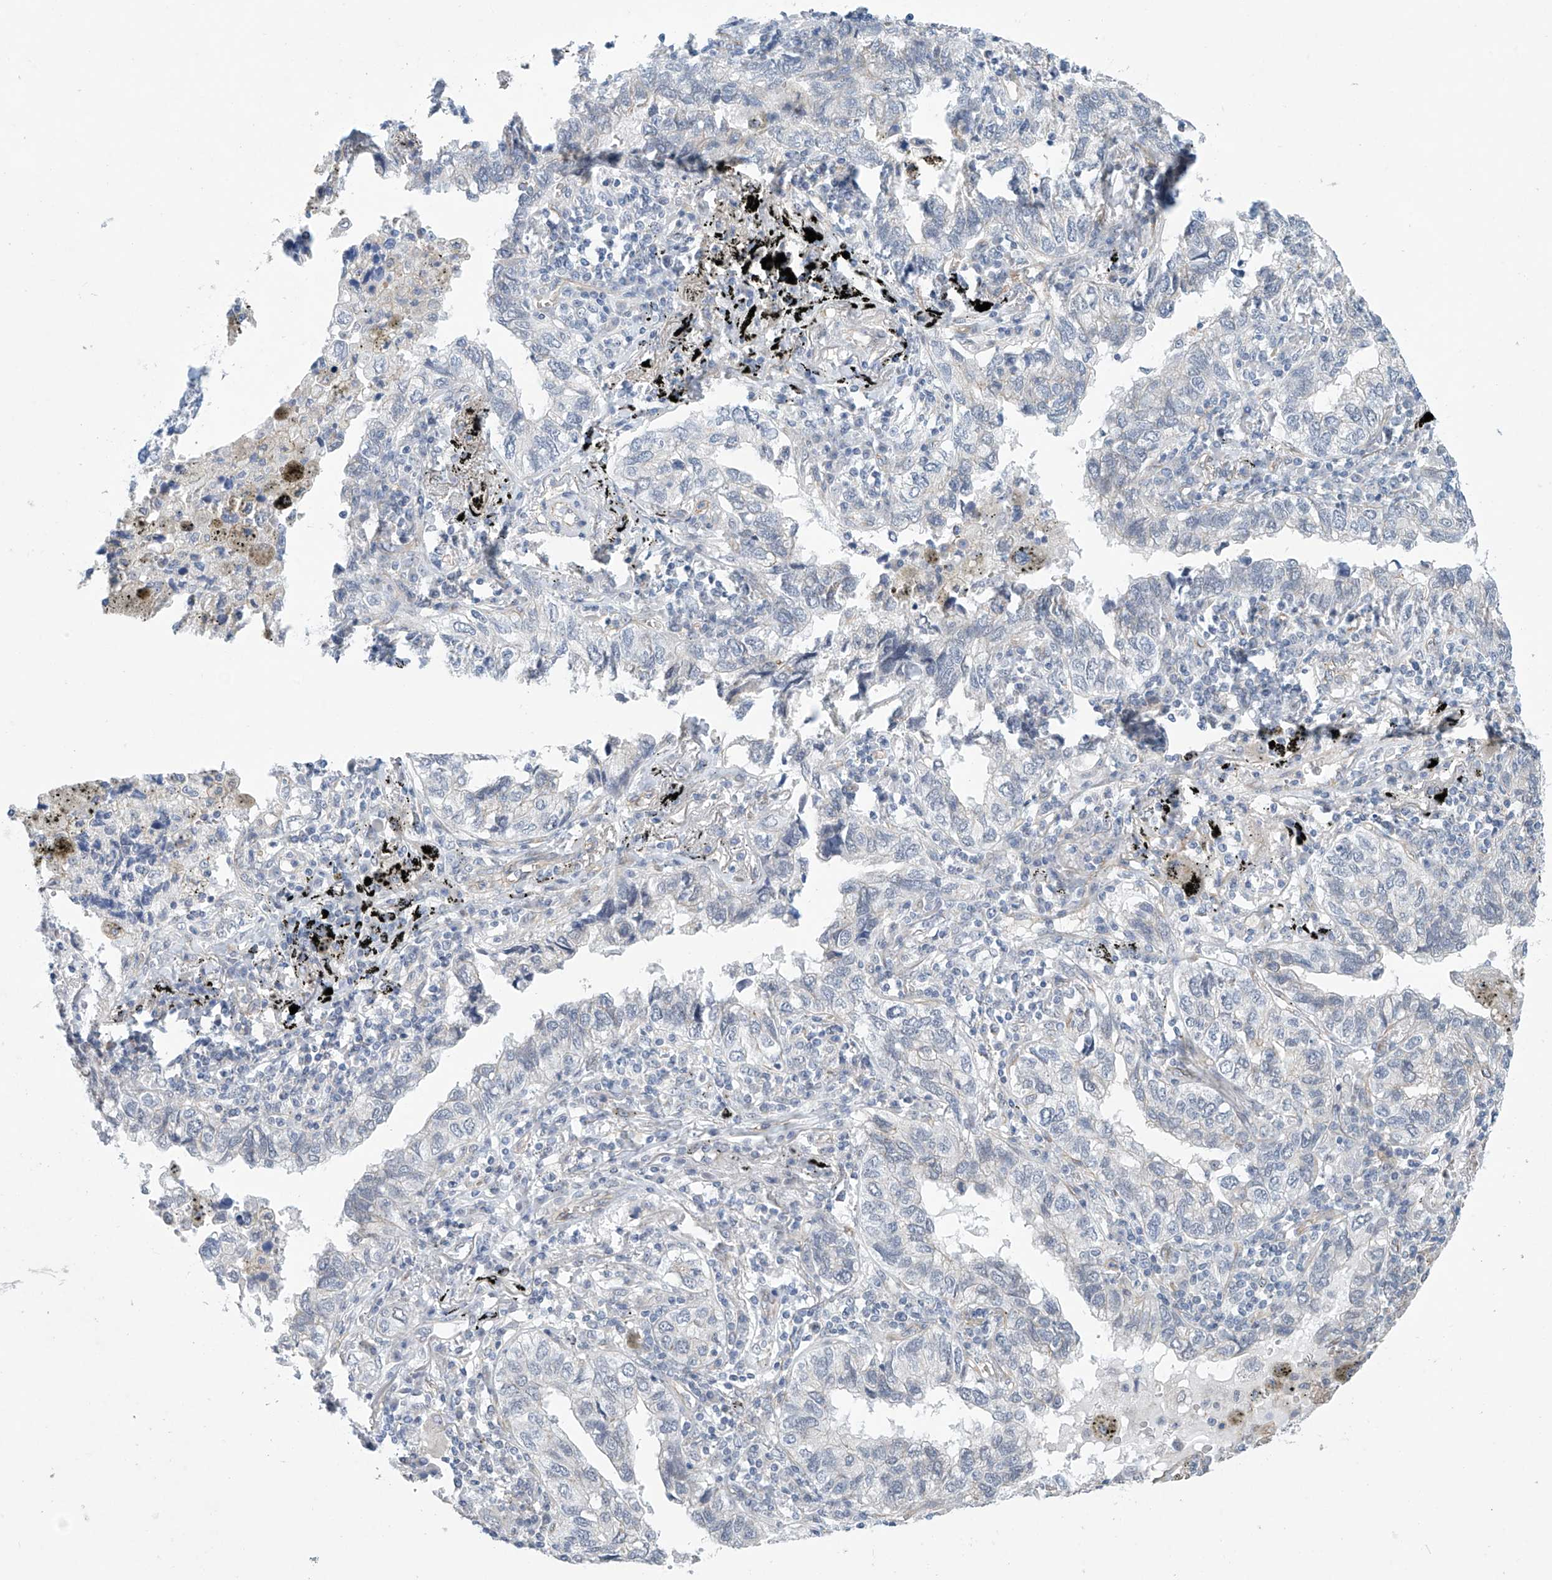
{"staining": {"intensity": "negative", "quantity": "none", "location": "none"}, "tissue": "lung cancer", "cell_type": "Tumor cells", "image_type": "cancer", "snomed": [{"axis": "morphology", "description": "Adenocarcinoma, NOS"}, {"axis": "topography", "description": "Lung"}], "caption": "Immunohistochemical staining of lung cancer (adenocarcinoma) exhibits no significant expression in tumor cells.", "gene": "ABHD13", "patient": {"sex": "male", "age": 65}}